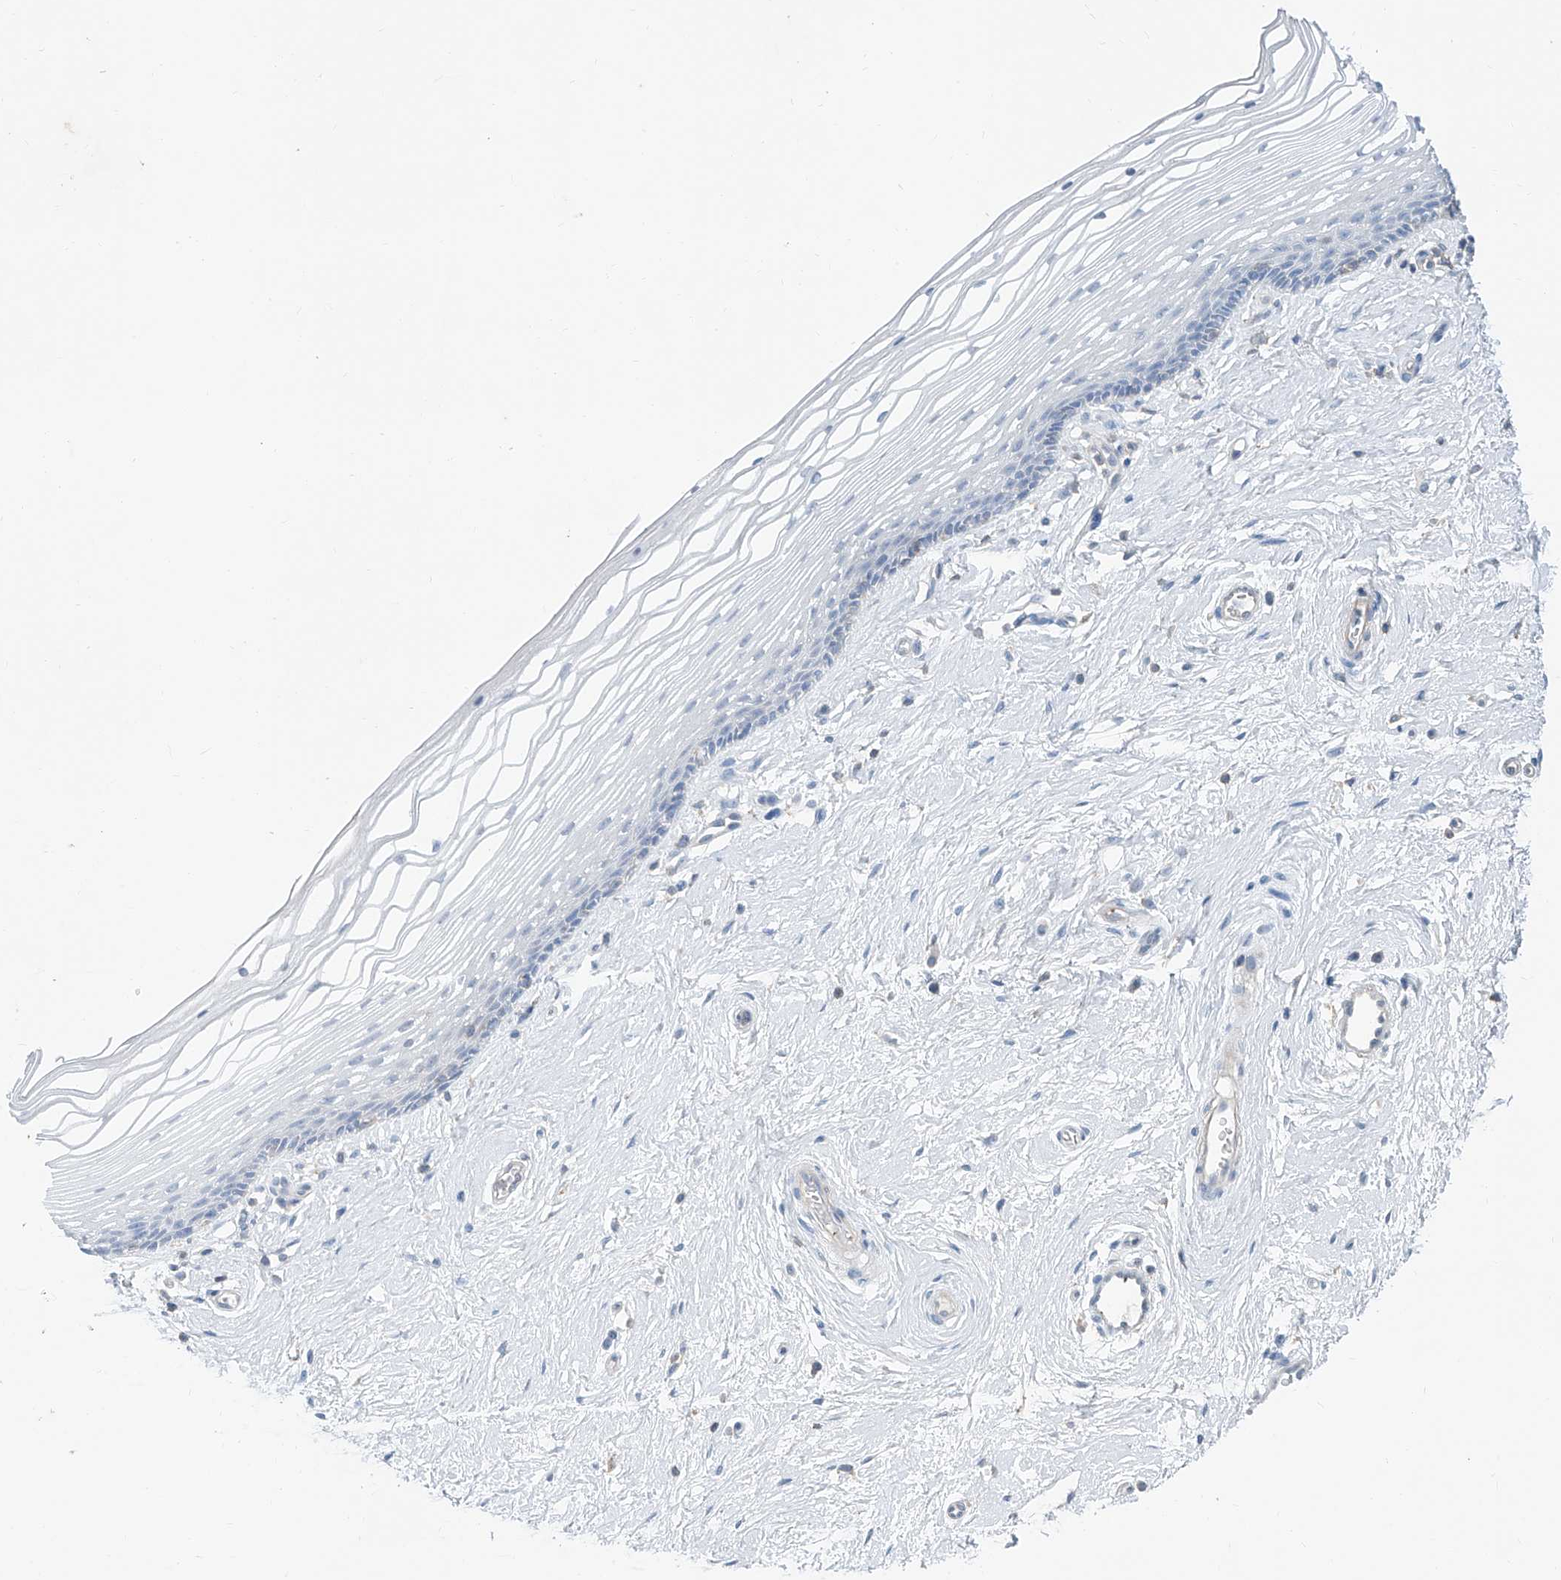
{"staining": {"intensity": "negative", "quantity": "none", "location": "none"}, "tissue": "vagina", "cell_type": "Squamous epithelial cells", "image_type": "normal", "snomed": [{"axis": "morphology", "description": "Normal tissue, NOS"}, {"axis": "topography", "description": "Vagina"}], "caption": "This is a image of IHC staining of normal vagina, which shows no positivity in squamous epithelial cells. (Brightfield microscopy of DAB IHC at high magnification).", "gene": "ANKRD34A", "patient": {"sex": "female", "age": 46}}